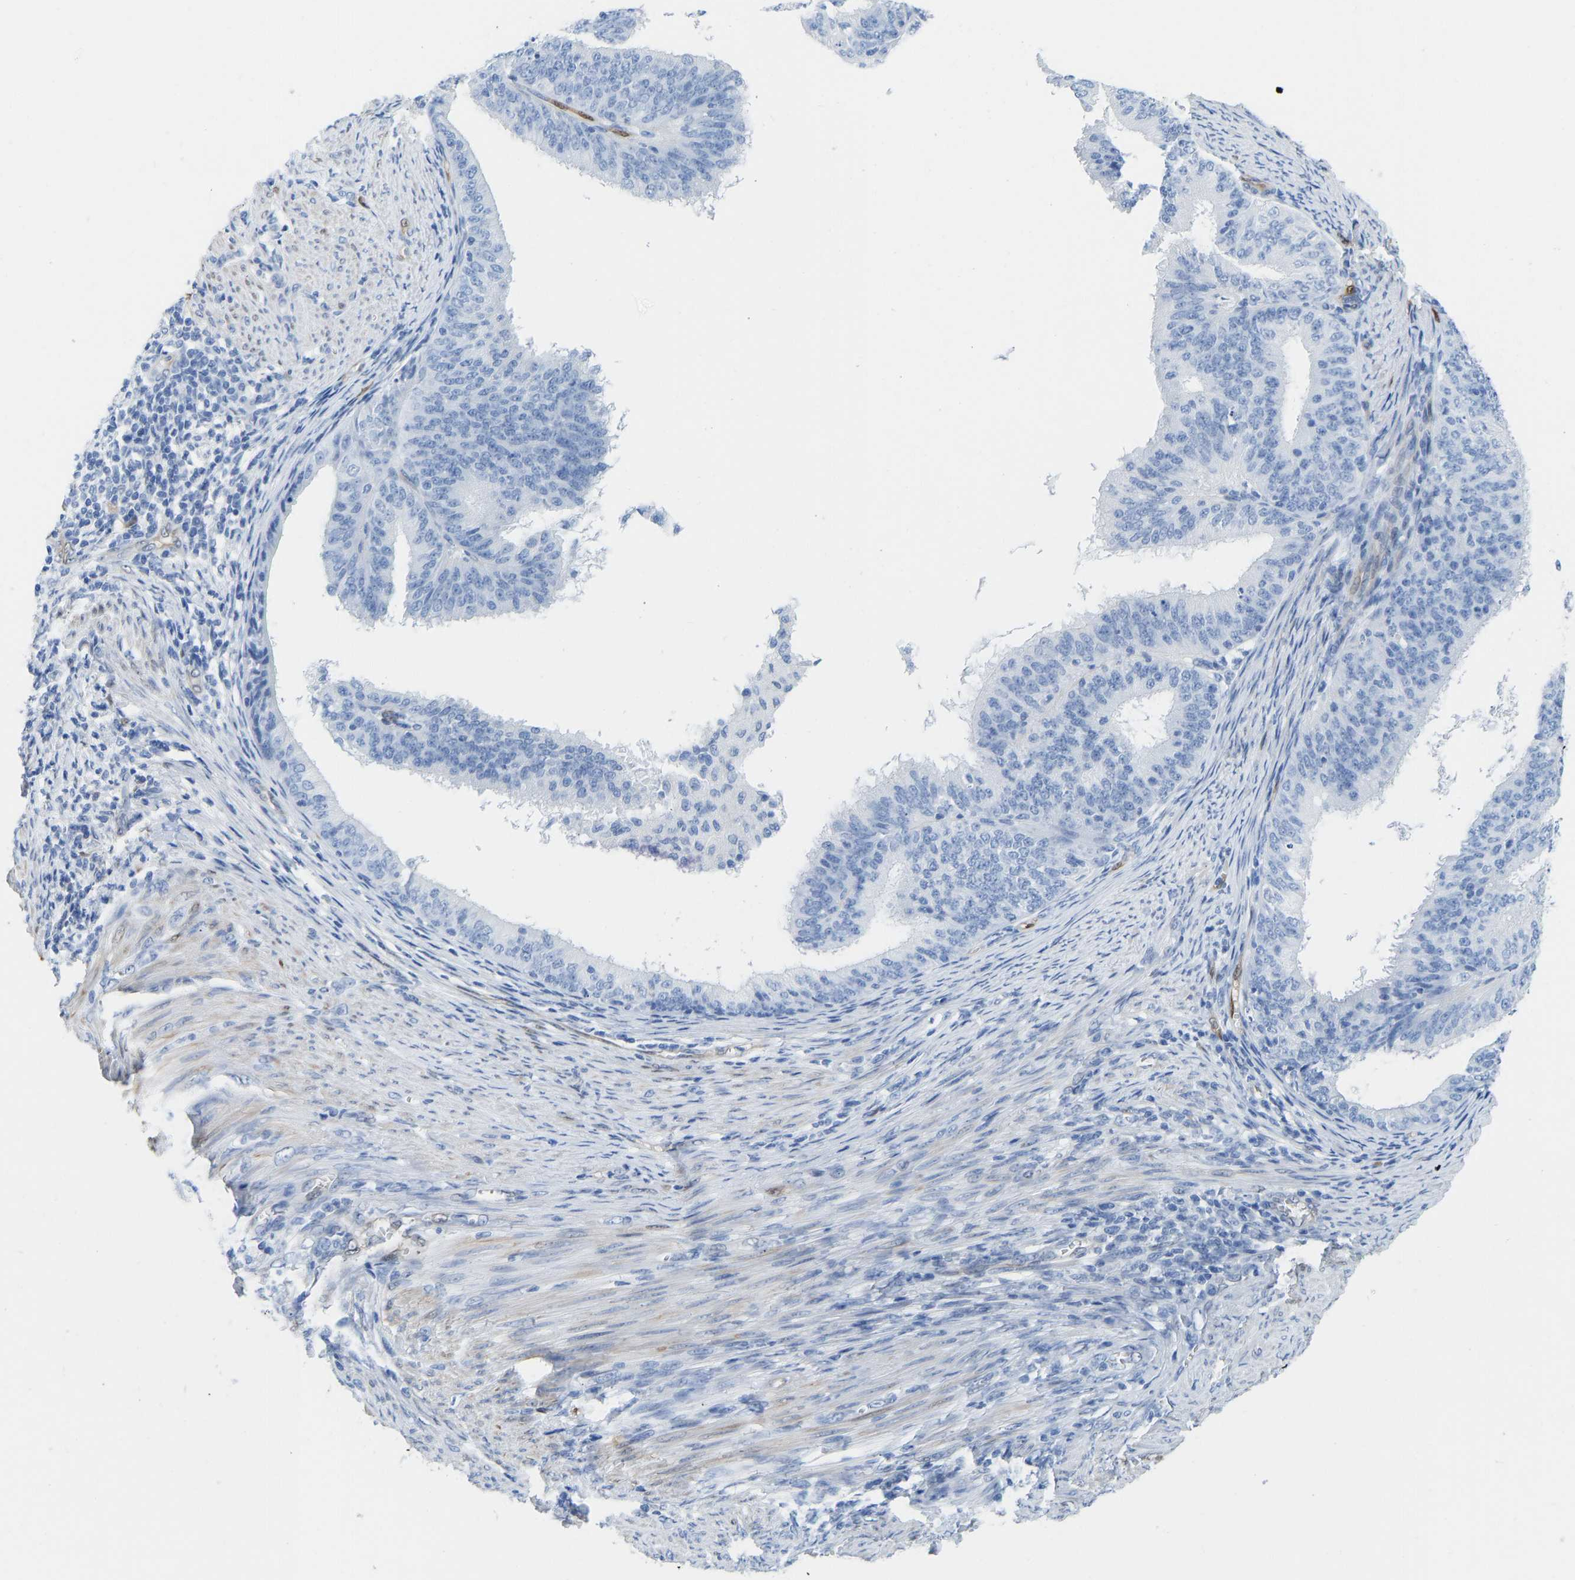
{"staining": {"intensity": "negative", "quantity": "none", "location": "none"}, "tissue": "endometrial cancer", "cell_type": "Tumor cells", "image_type": "cancer", "snomed": [{"axis": "morphology", "description": "Adenocarcinoma, NOS"}, {"axis": "topography", "description": "Endometrium"}], "caption": "A histopathology image of human endometrial cancer (adenocarcinoma) is negative for staining in tumor cells.", "gene": "NKAIN3", "patient": {"sex": "female", "age": 70}}